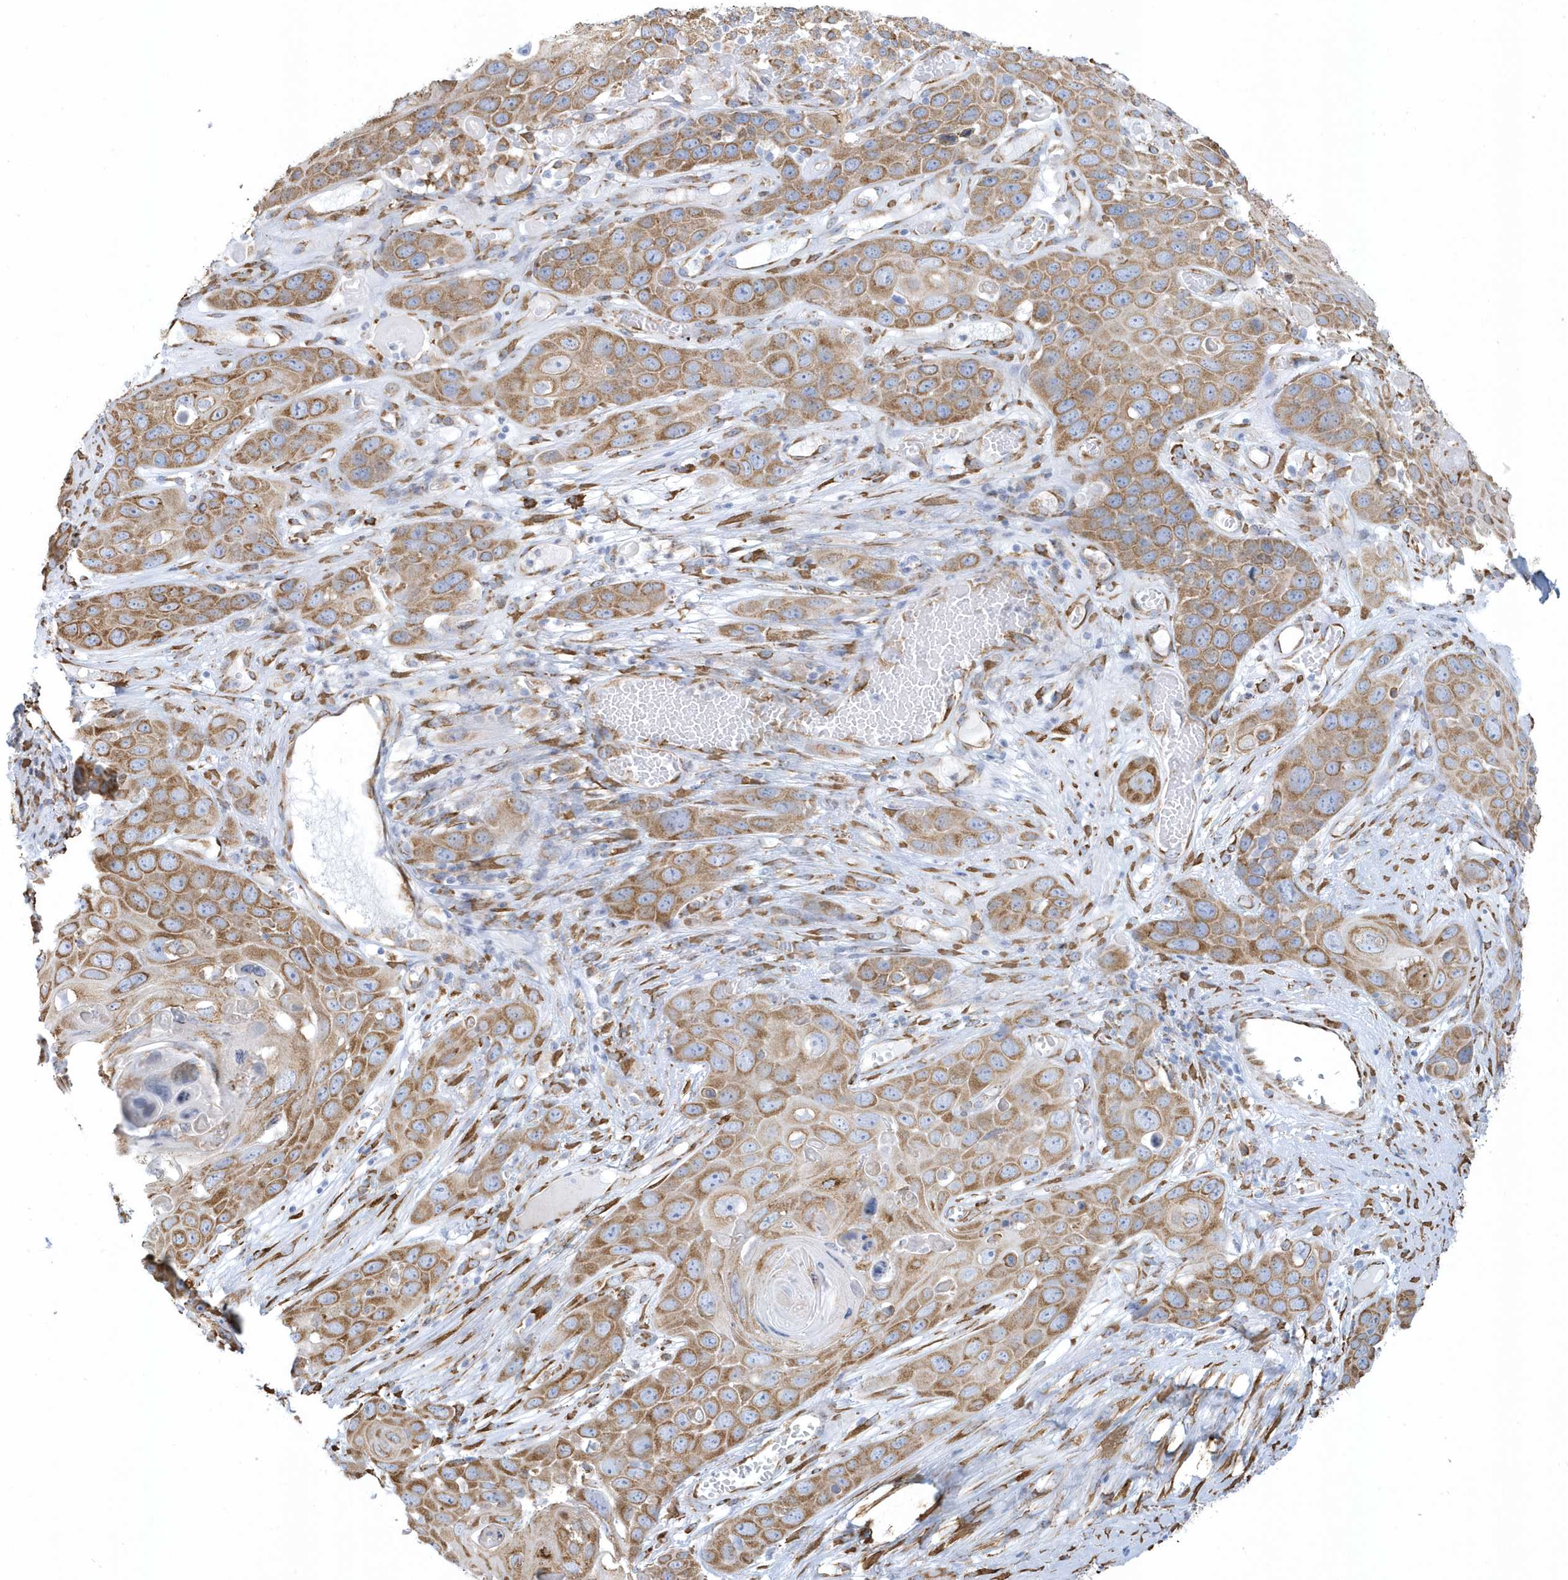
{"staining": {"intensity": "moderate", "quantity": ">75%", "location": "cytoplasmic/membranous"}, "tissue": "skin cancer", "cell_type": "Tumor cells", "image_type": "cancer", "snomed": [{"axis": "morphology", "description": "Squamous cell carcinoma, NOS"}, {"axis": "topography", "description": "Skin"}], "caption": "Moderate cytoplasmic/membranous protein positivity is present in approximately >75% of tumor cells in skin squamous cell carcinoma.", "gene": "DCAF1", "patient": {"sex": "male", "age": 55}}